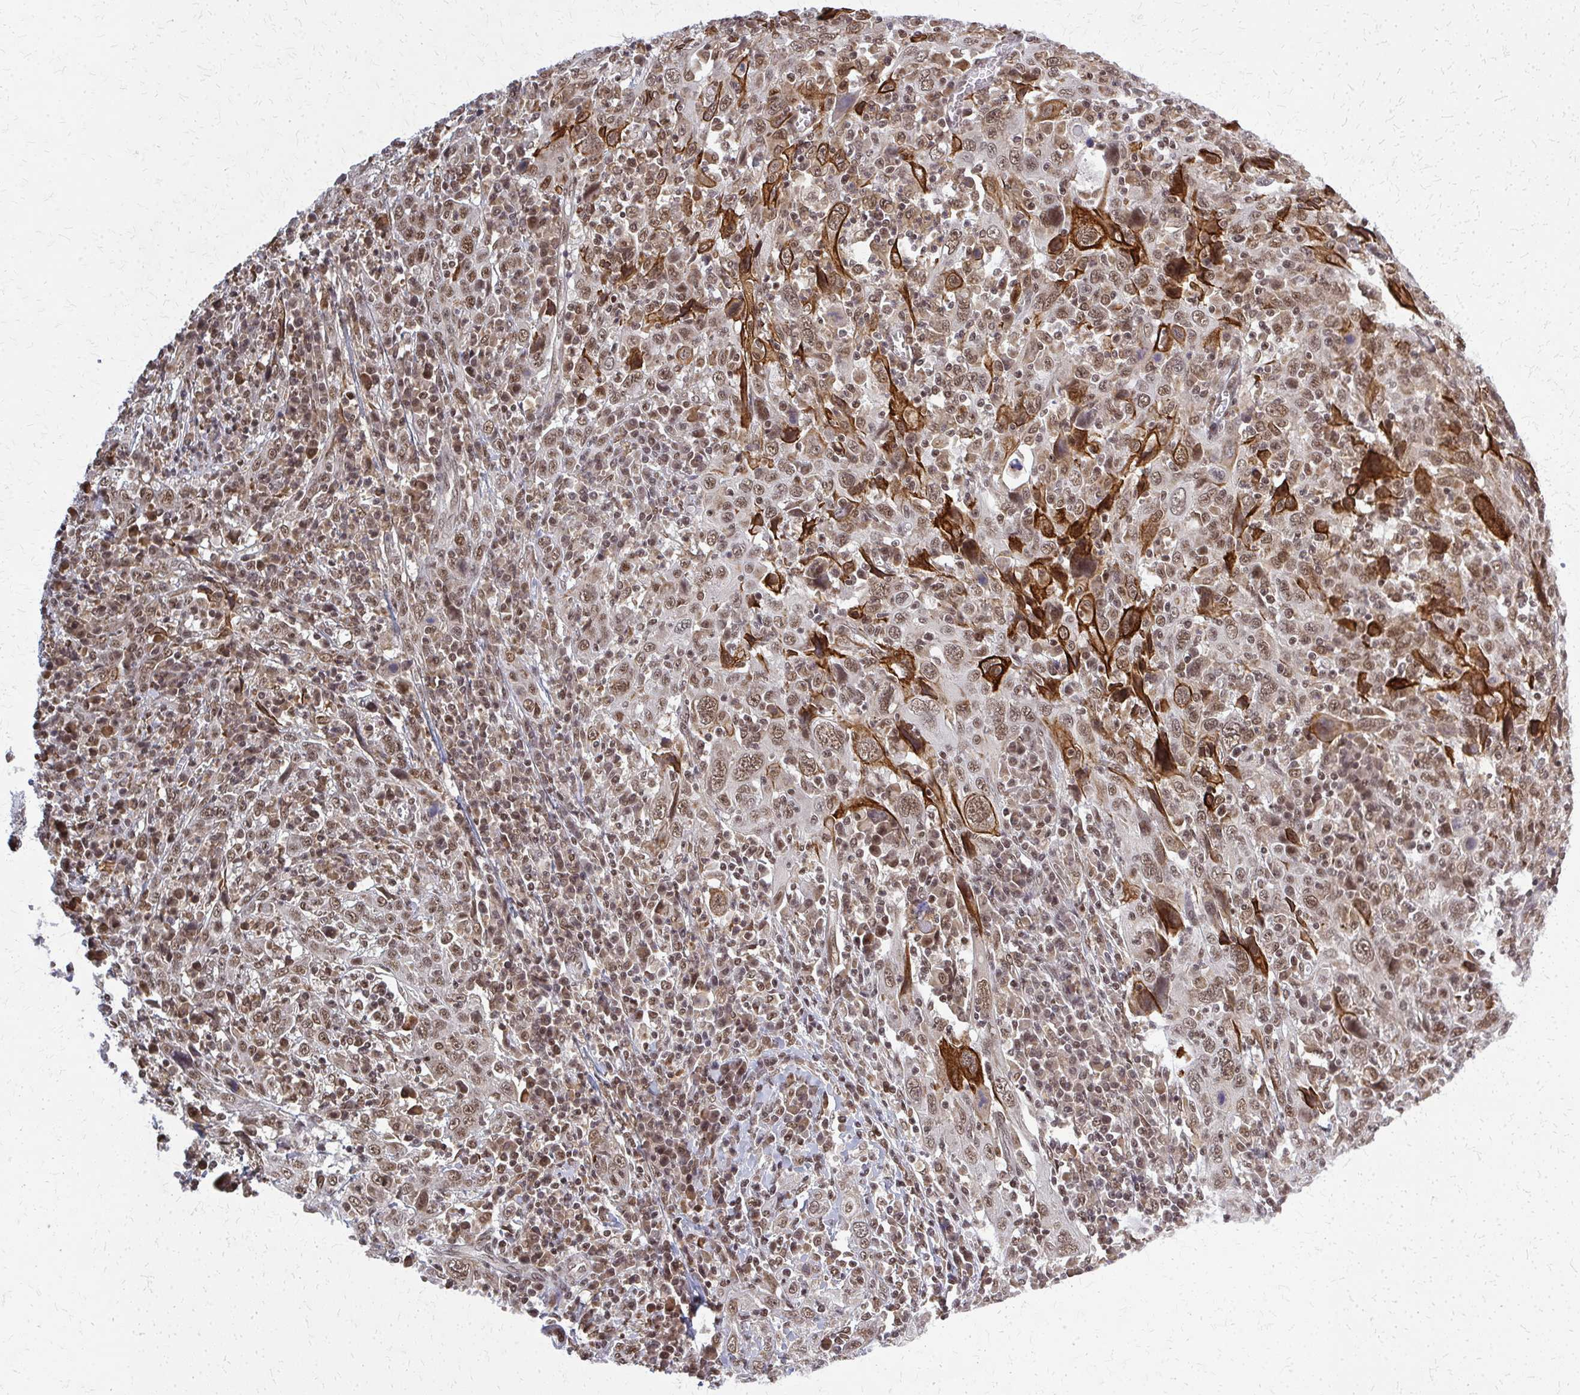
{"staining": {"intensity": "strong", "quantity": "25%-75%", "location": "cytoplasmic/membranous,nuclear"}, "tissue": "cervical cancer", "cell_type": "Tumor cells", "image_type": "cancer", "snomed": [{"axis": "morphology", "description": "Squamous cell carcinoma, NOS"}, {"axis": "topography", "description": "Cervix"}], "caption": "Human cervical squamous cell carcinoma stained with a protein marker shows strong staining in tumor cells.", "gene": "HDAC3", "patient": {"sex": "female", "age": 46}}